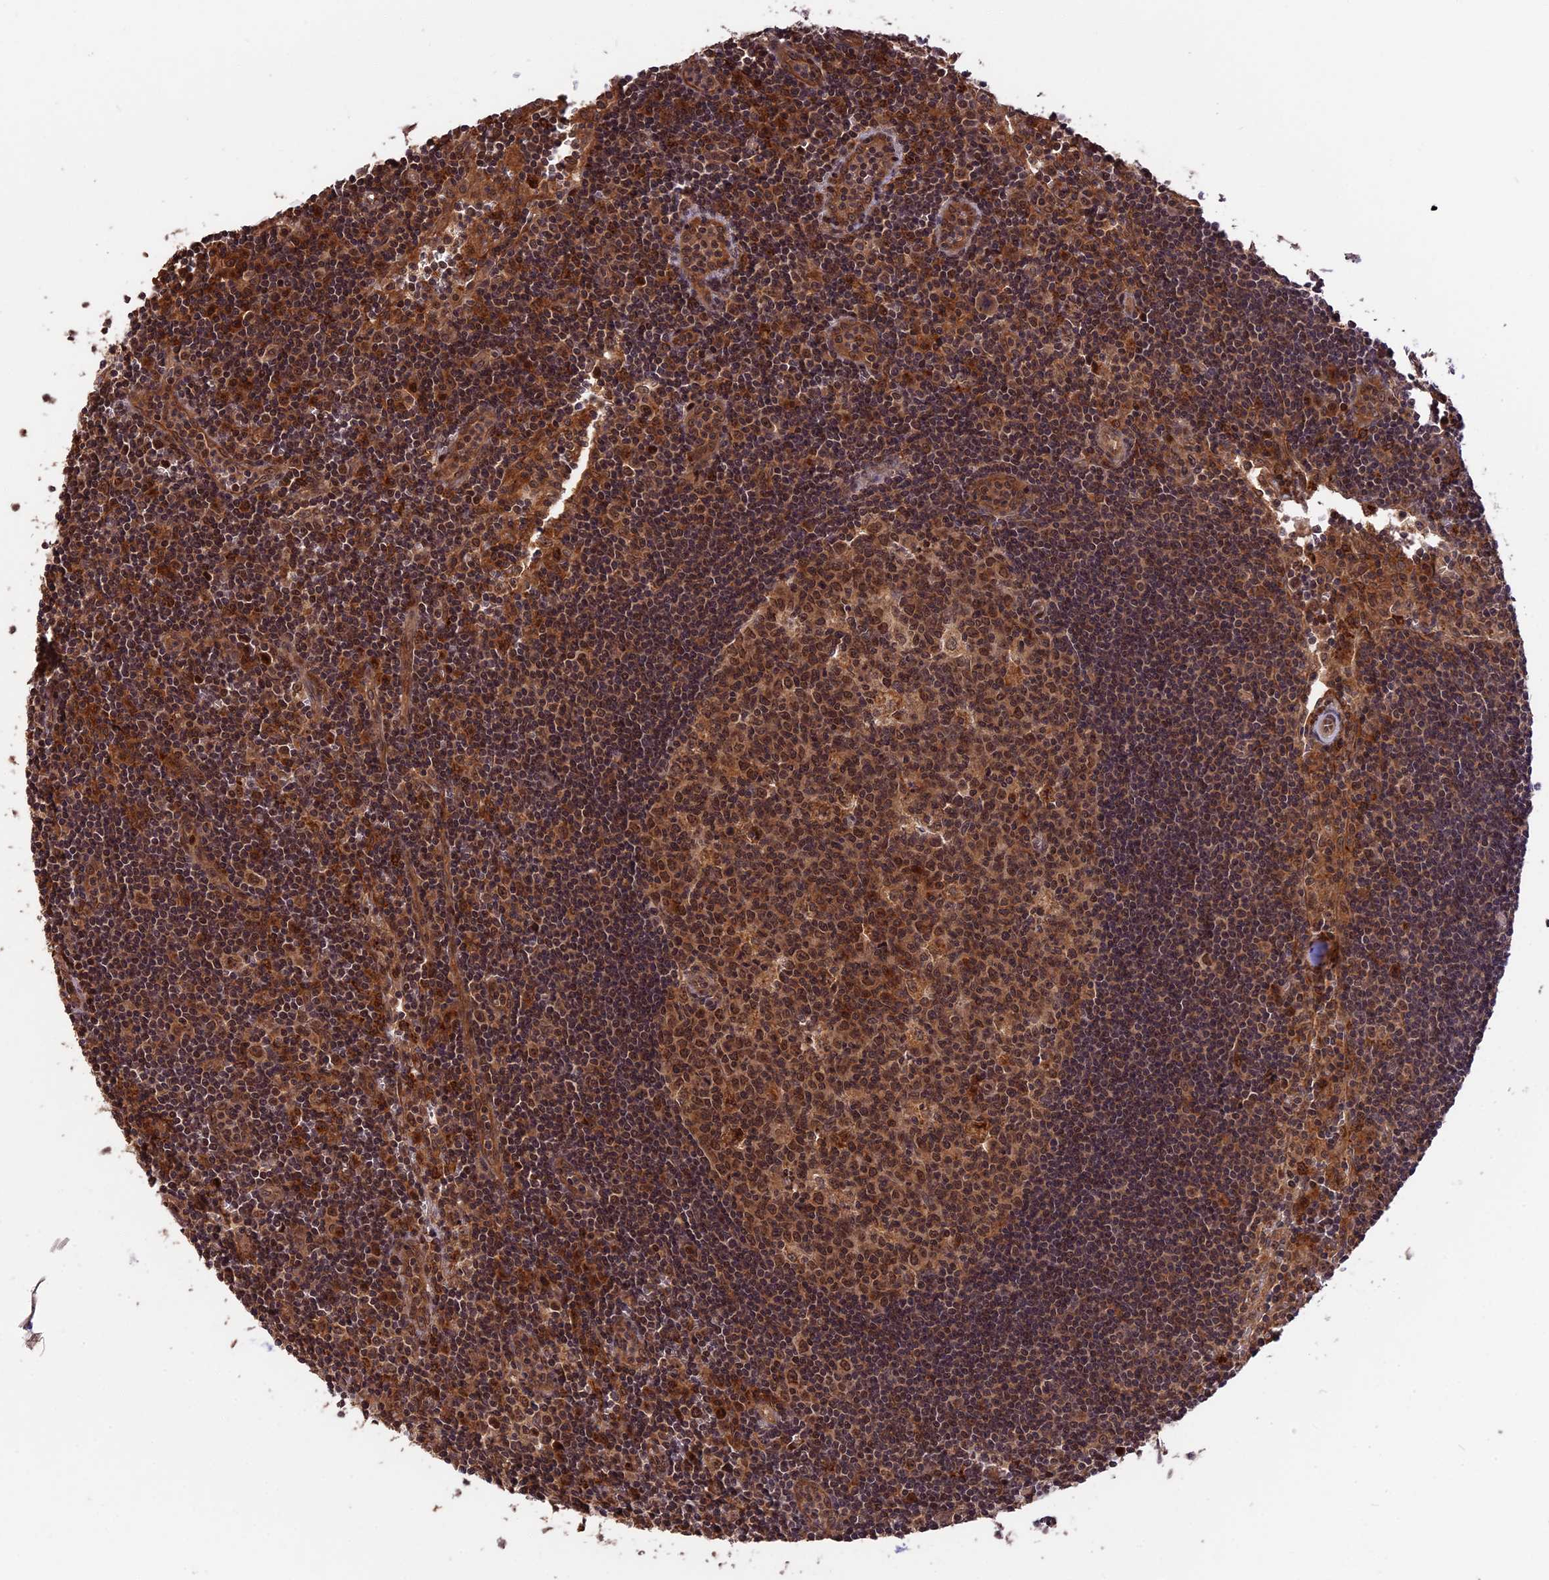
{"staining": {"intensity": "strong", "quantity": ">75%", "location": "cytoplasmic/membranous,nuclear"}, "tissue": "lymph node", "cell_type": "Germinal center cells", "image_type": "normal", "snomed": [{"axis": "morphology", "description": "Normal tissue, NOS"}, {"axis": "topography", "description": "Lymph node"}], "caption": "Immunohistochemical staining of normal lymph node exhibits >75% levels of strong cytoplasmic/membranous,nuclear protein staining in approximately >75% of germinal center cells.", "gene": "ESCO1", "patient": {"sex": "female", "age": 32}}